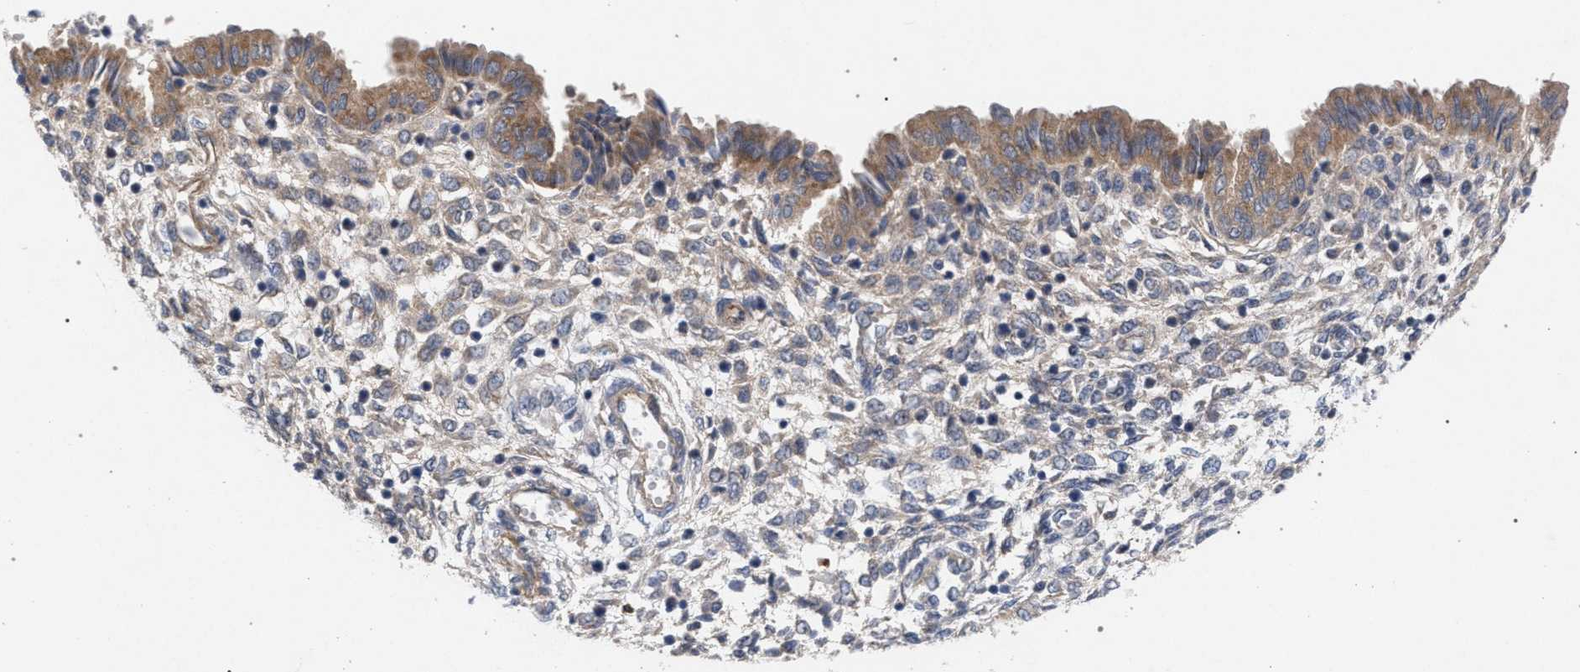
{"staining": {"intensity": "negative", "quantity": "none", "location": "none"}, "tissue": "endometrium", "cell_type": "Cells in endometrial stroma", "image_type": "normal", "snomed": [{"axis": "morphology", "description": "Normal tissue, NOS"}, {"axis": "topography", "description": "Endometrium"}], "caption": "Micrograph shows no significant protein expression in cells in endometrial stroma of unremarkable endometrium.", "gene": "MAMDC2", "patient": {"sex": "female", "age": 33}}